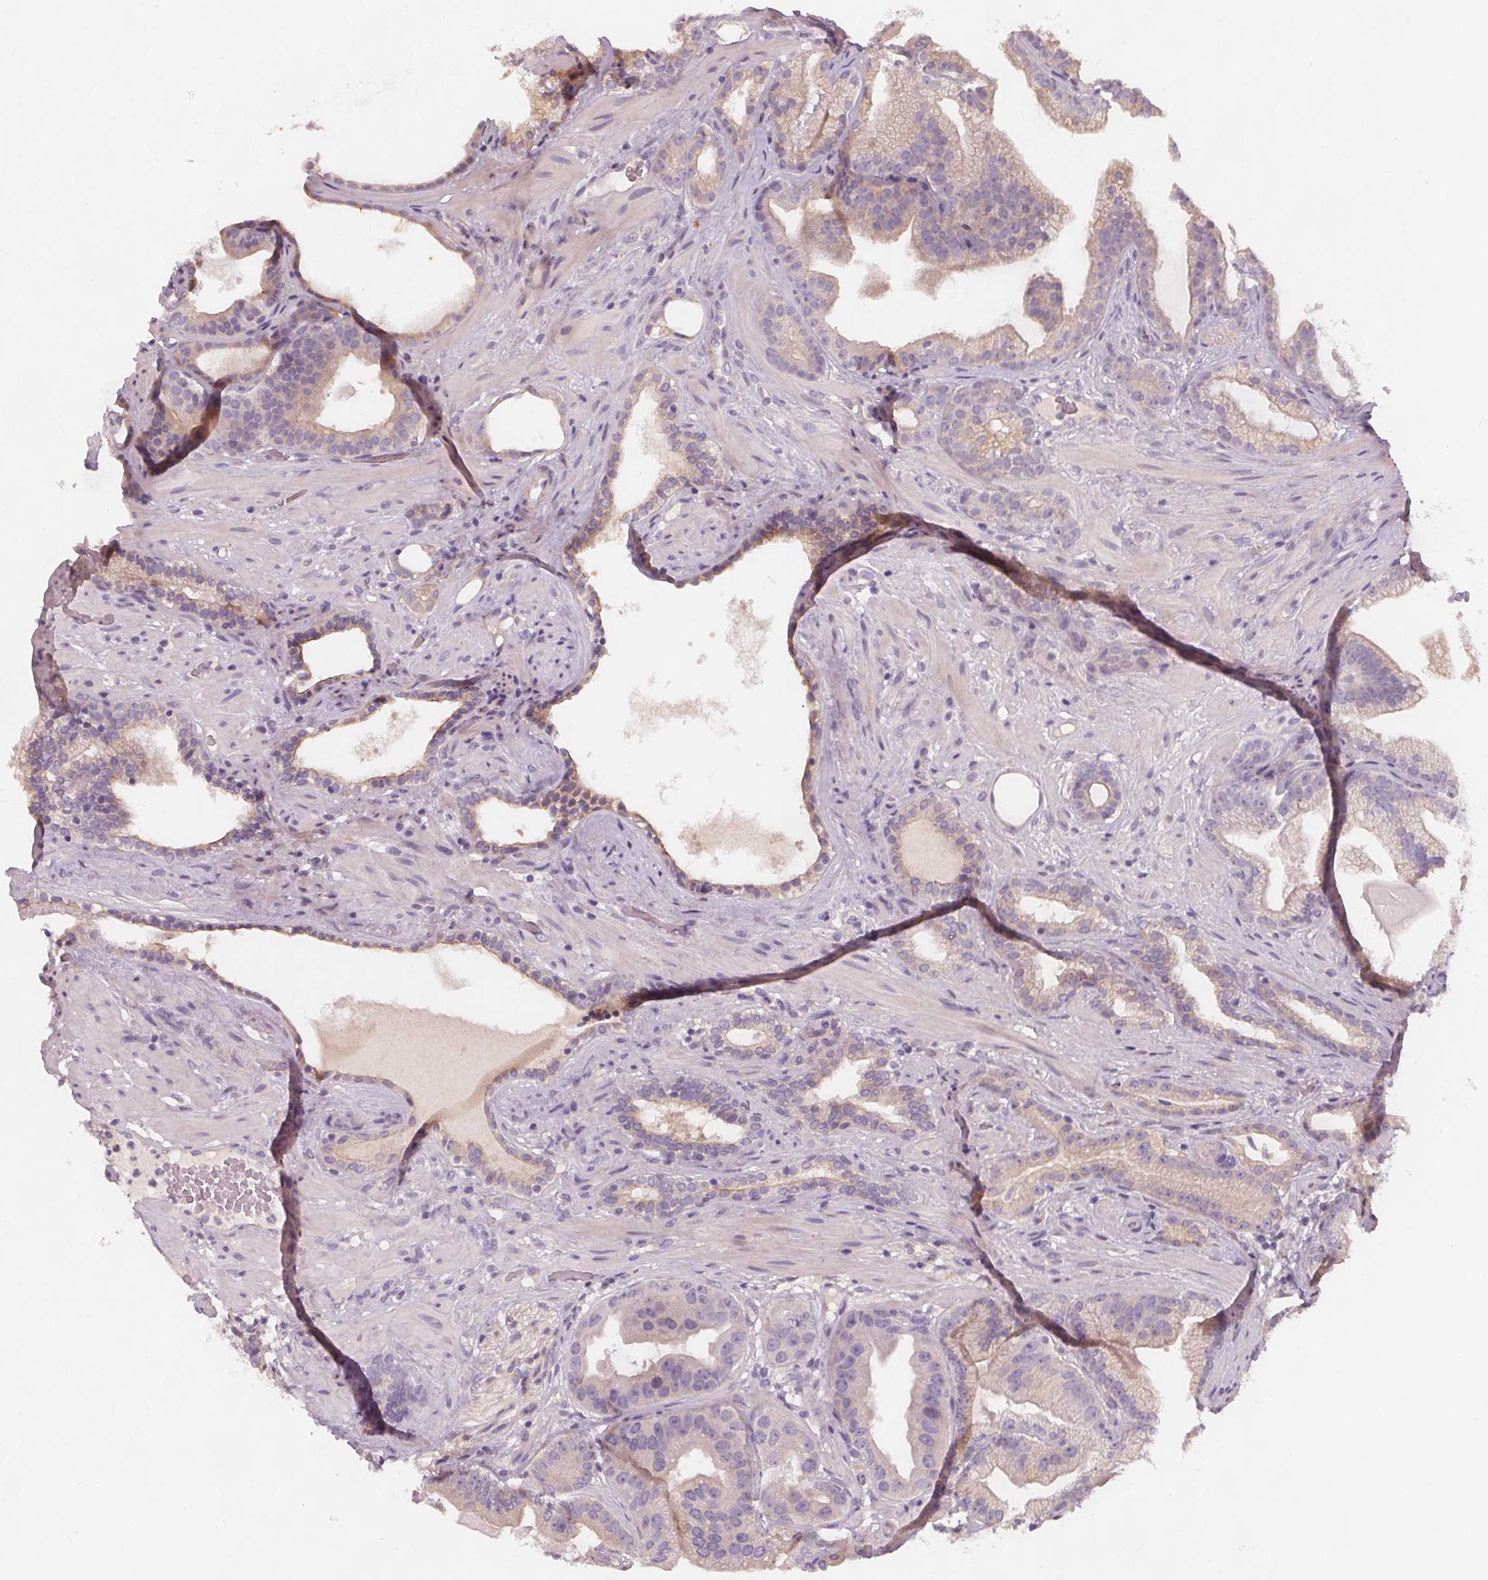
{"staining": {"intensity": "weak", "quantity": "<25%", "location": "cytoplasmic/membranous"}, "tissue": "prostate cancer", "cell_type": "Tumor cells", "image_type": "cancer", "snomed": [{"axis": "morphology", "description": "Adenocarcinoma, Low grade"}, {"axis": "topography", "description": "Prostate"}], "caption": "Immunohistochemistry (IHC) micrograph of neoplastic tissue: adenocarcinoma (low-grade) (prostate) stained with DAB displays no significant protein positivity in tumor cells.", "gene": "VNN1", "patient": {"sex": "male", "age": 57}}